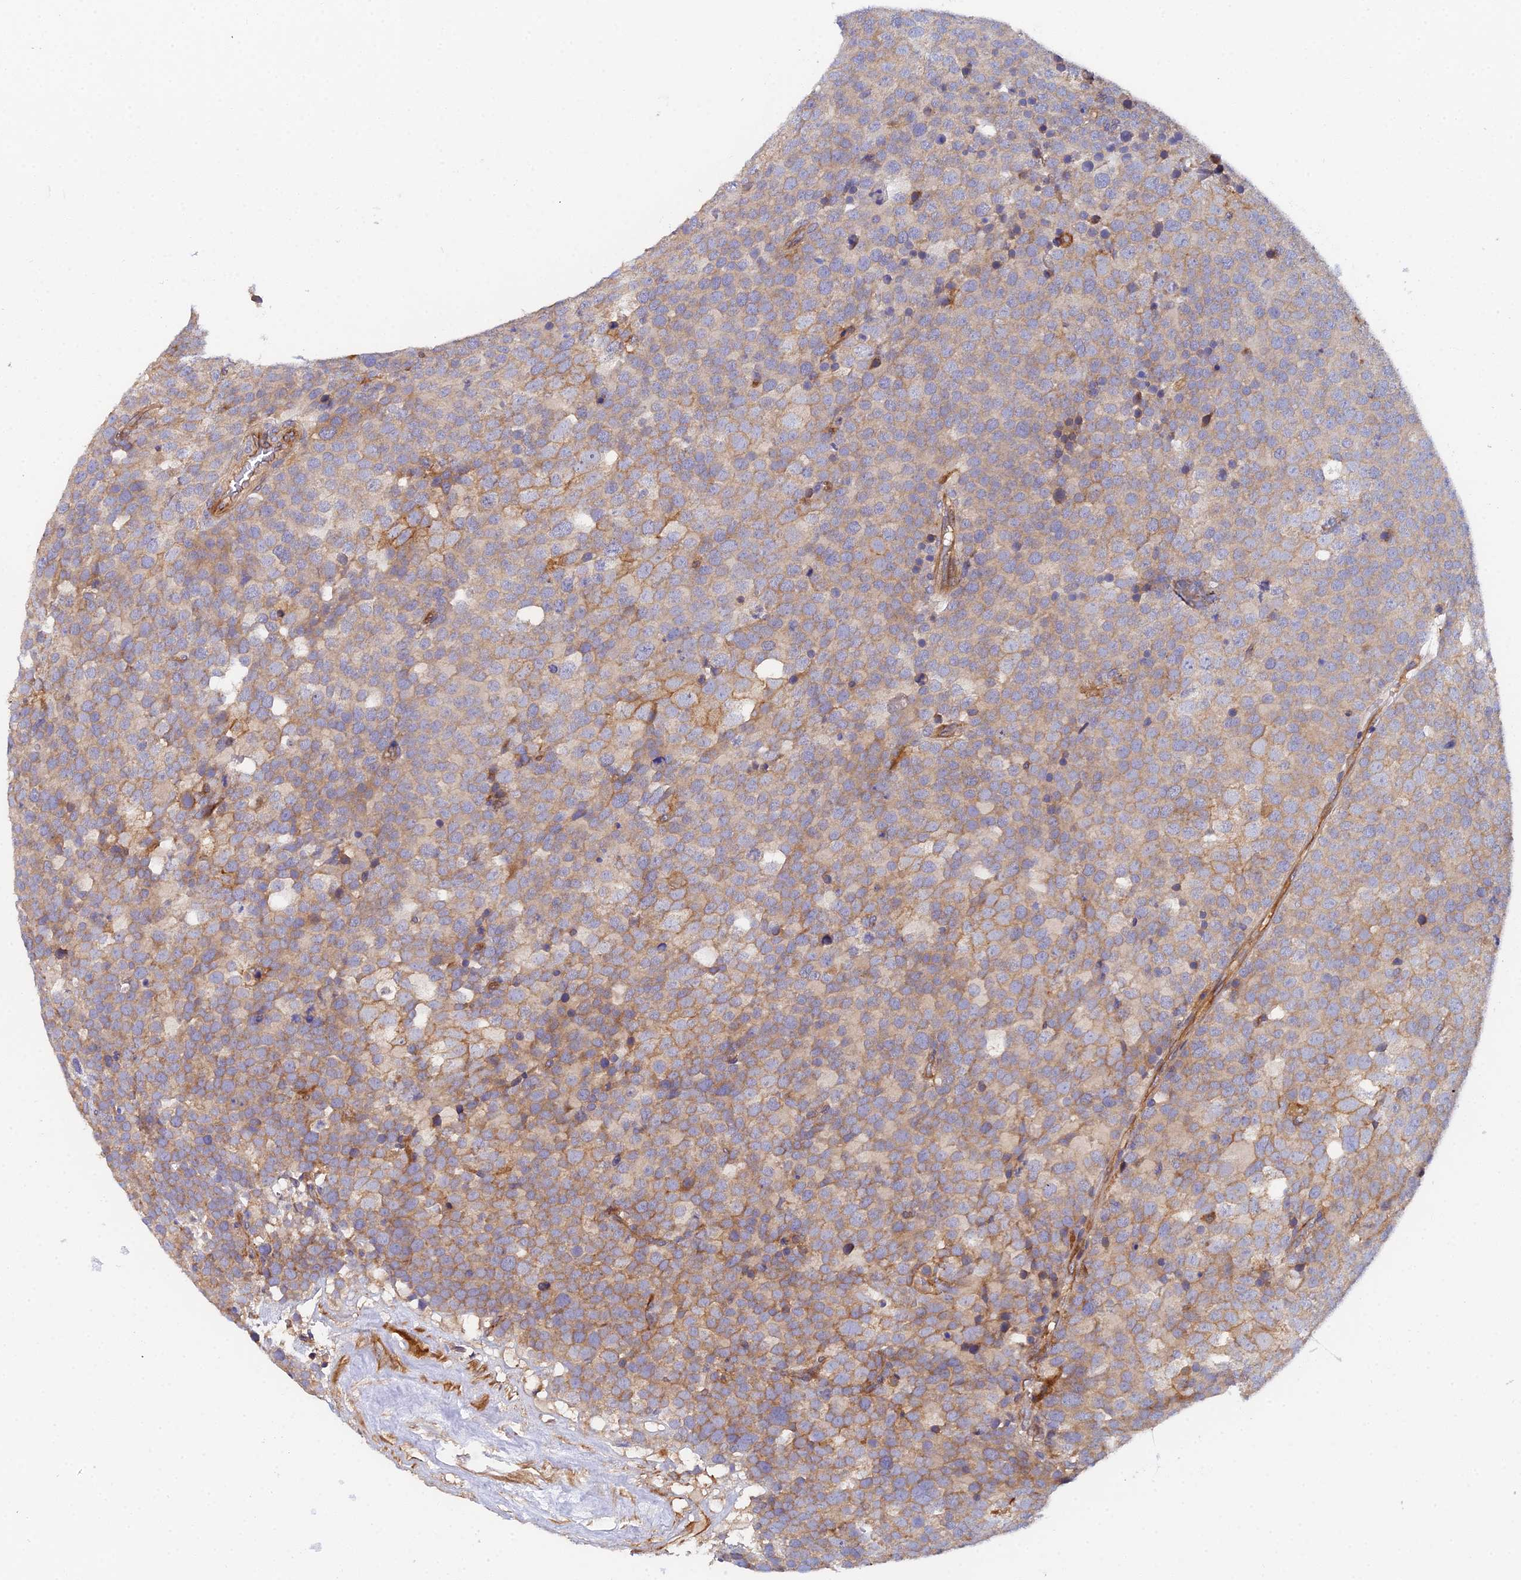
{"staining": {"intensity": "moderate", "quantity": "25%-75%", "location": "cytoplasmic/membranous"}, "tissue": "testis cancer", "cell_type": "Tumor cells", "image_type": "cancer", "snomed": [{"axis": "morphology", "description": "Seminoma, NOS"}, {"axis": "topography", "description": "Testis"}], "caption": "High-power microscopy captured an immunohistochemistry (IHC) photomicrograph of testis seminoma, revealing moderate cytoplasmic/membranous staining in about 25%-75% of tumor cells.", "gene": "GNG5B", "patient": {"sex": "male", "age": 71}}